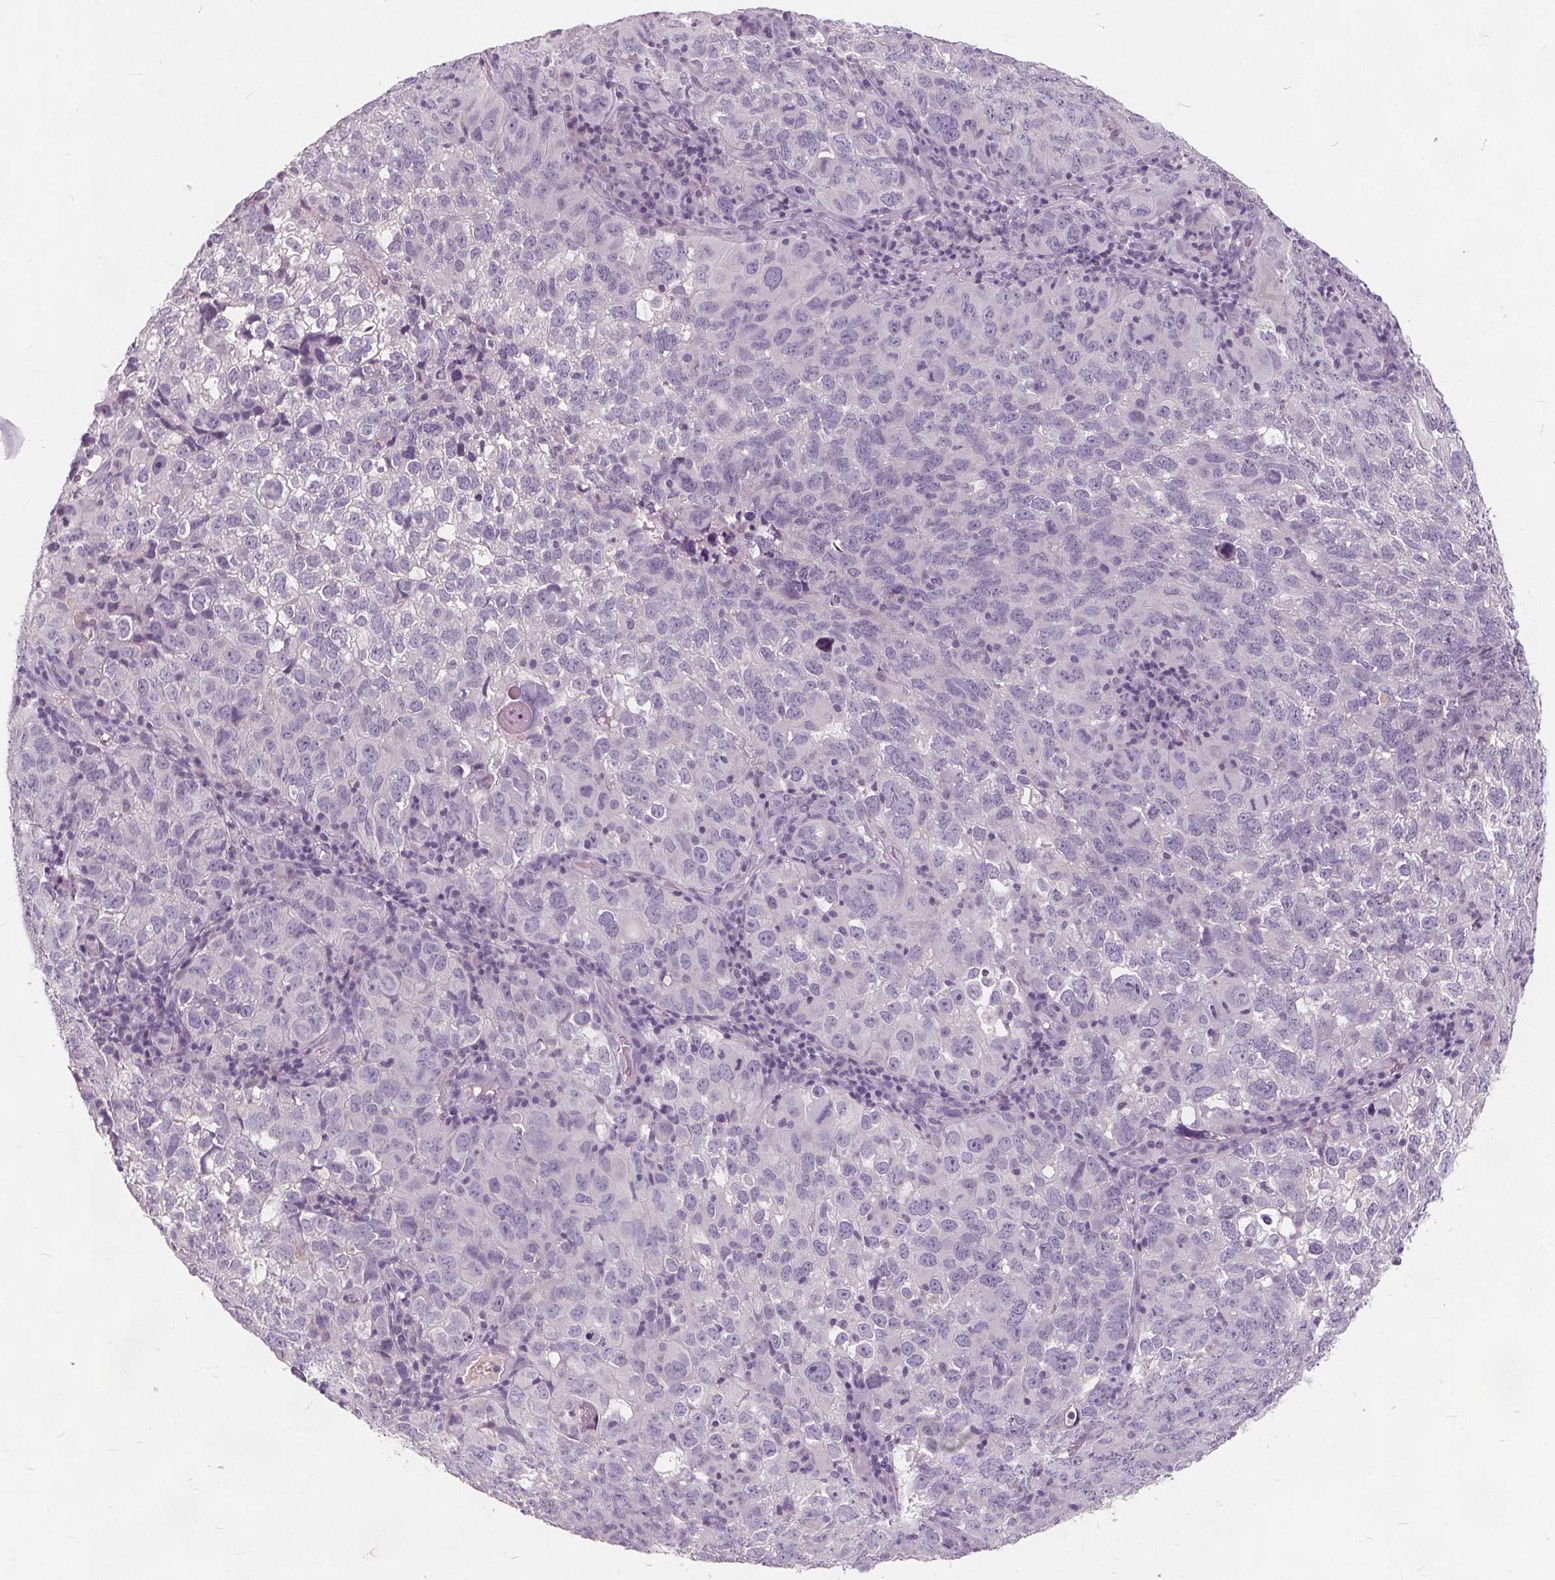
{"staining": {"intensity": "negative", "quantity": "none", "location": "none"}, "tissue": "cervical cancer", "cell_type": "Tumor cells", "image_type": "cancer", "snomed": [{"axis": "morphology", "description": "Squamous cell carcinoma, NOS"}, {"axis": "topography", "description": "Cervix"}], "caption": "High magnification brightfield microscopy of cervical squamous cell carcinoma stained with DAB (3,3'-diaminobenzidine) (brown) and counterstained with hematoxylin (blue): tumor cells show no significant staining.", "gene": "PLA2G2E", "patient": {"sex": "female", "age": 55}}